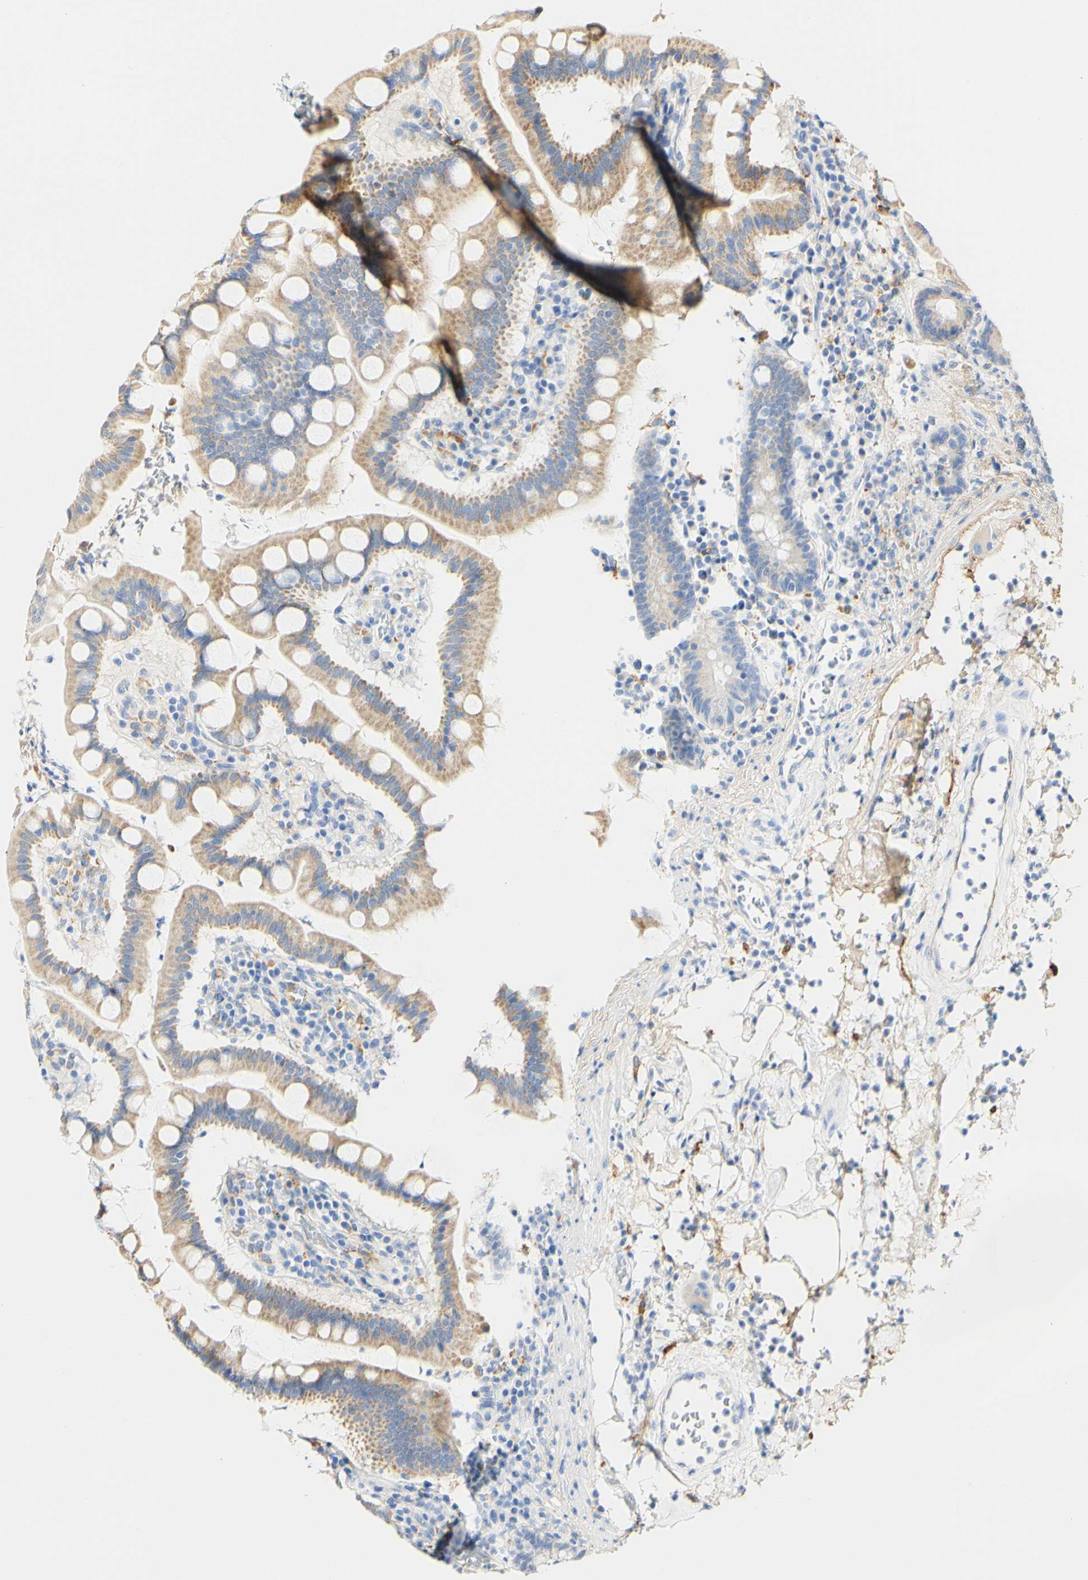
{"staining": {"intensity": "moderate", "quantity": "25%-75%", "location": "cytoplasmic/membranous"}, "tissue": "stomach", "cell_type": "Glandular cells", "image_type": "normal", "snomed": [{"axis": "morphology", "description": "Normal tissue, NOS"}, {"axis": "topography", "description": "Stomach, upper"}], "caption": "The photomicrograph displays a brown stain indicating the presence of a protein in the cytoplasmic/membranous of glandular cells in stomach. The staining was performed using DAB, with brown indicating positive protein expression. Nuclei are stained blue with hematoxylin.", "gene": "FCGRT", "patient": {"sex": "male", "age": 68}}